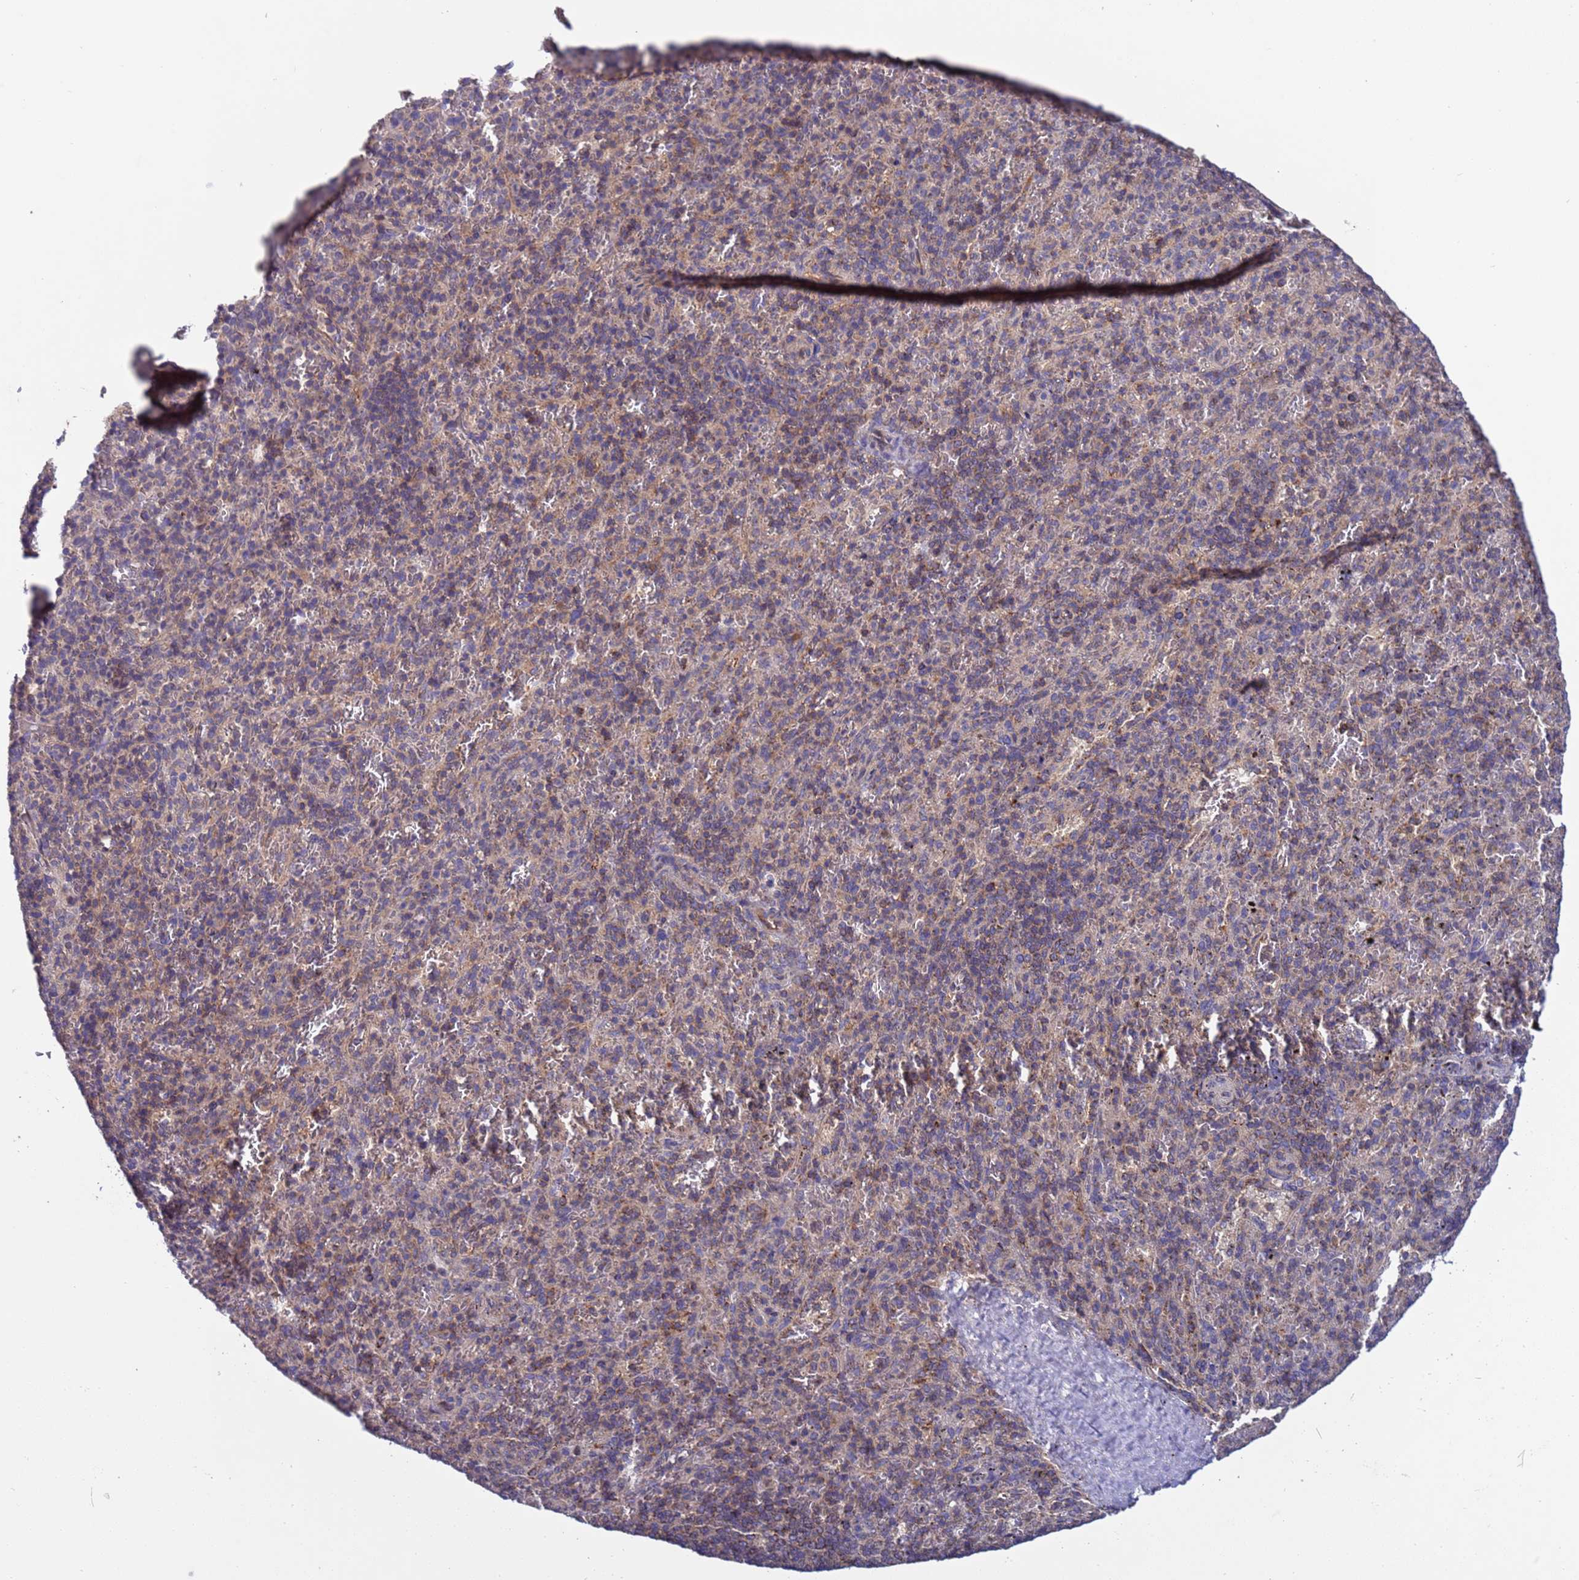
{"staining": {"intensity": "weak", "quantity": "<25%", "location": "cytoplasmic/membranous"}, "tissue": "spleen", "cell_type": "Cells in red pulp", "image_type": "normal", "snomed": [{"axis": "morphology", "description": "Normal tissue, NOS"}, {"axis": "topography", "description": "Spleen"}], "caption": "The histopathology image shows no significant staining in cells in red pulp of spleen. (Brightfield microscopy of DAB immunohistochemistry (IHC) at high magnification).", "gene": "PARP16", "patient": {"sex": "male", "age": 82}}